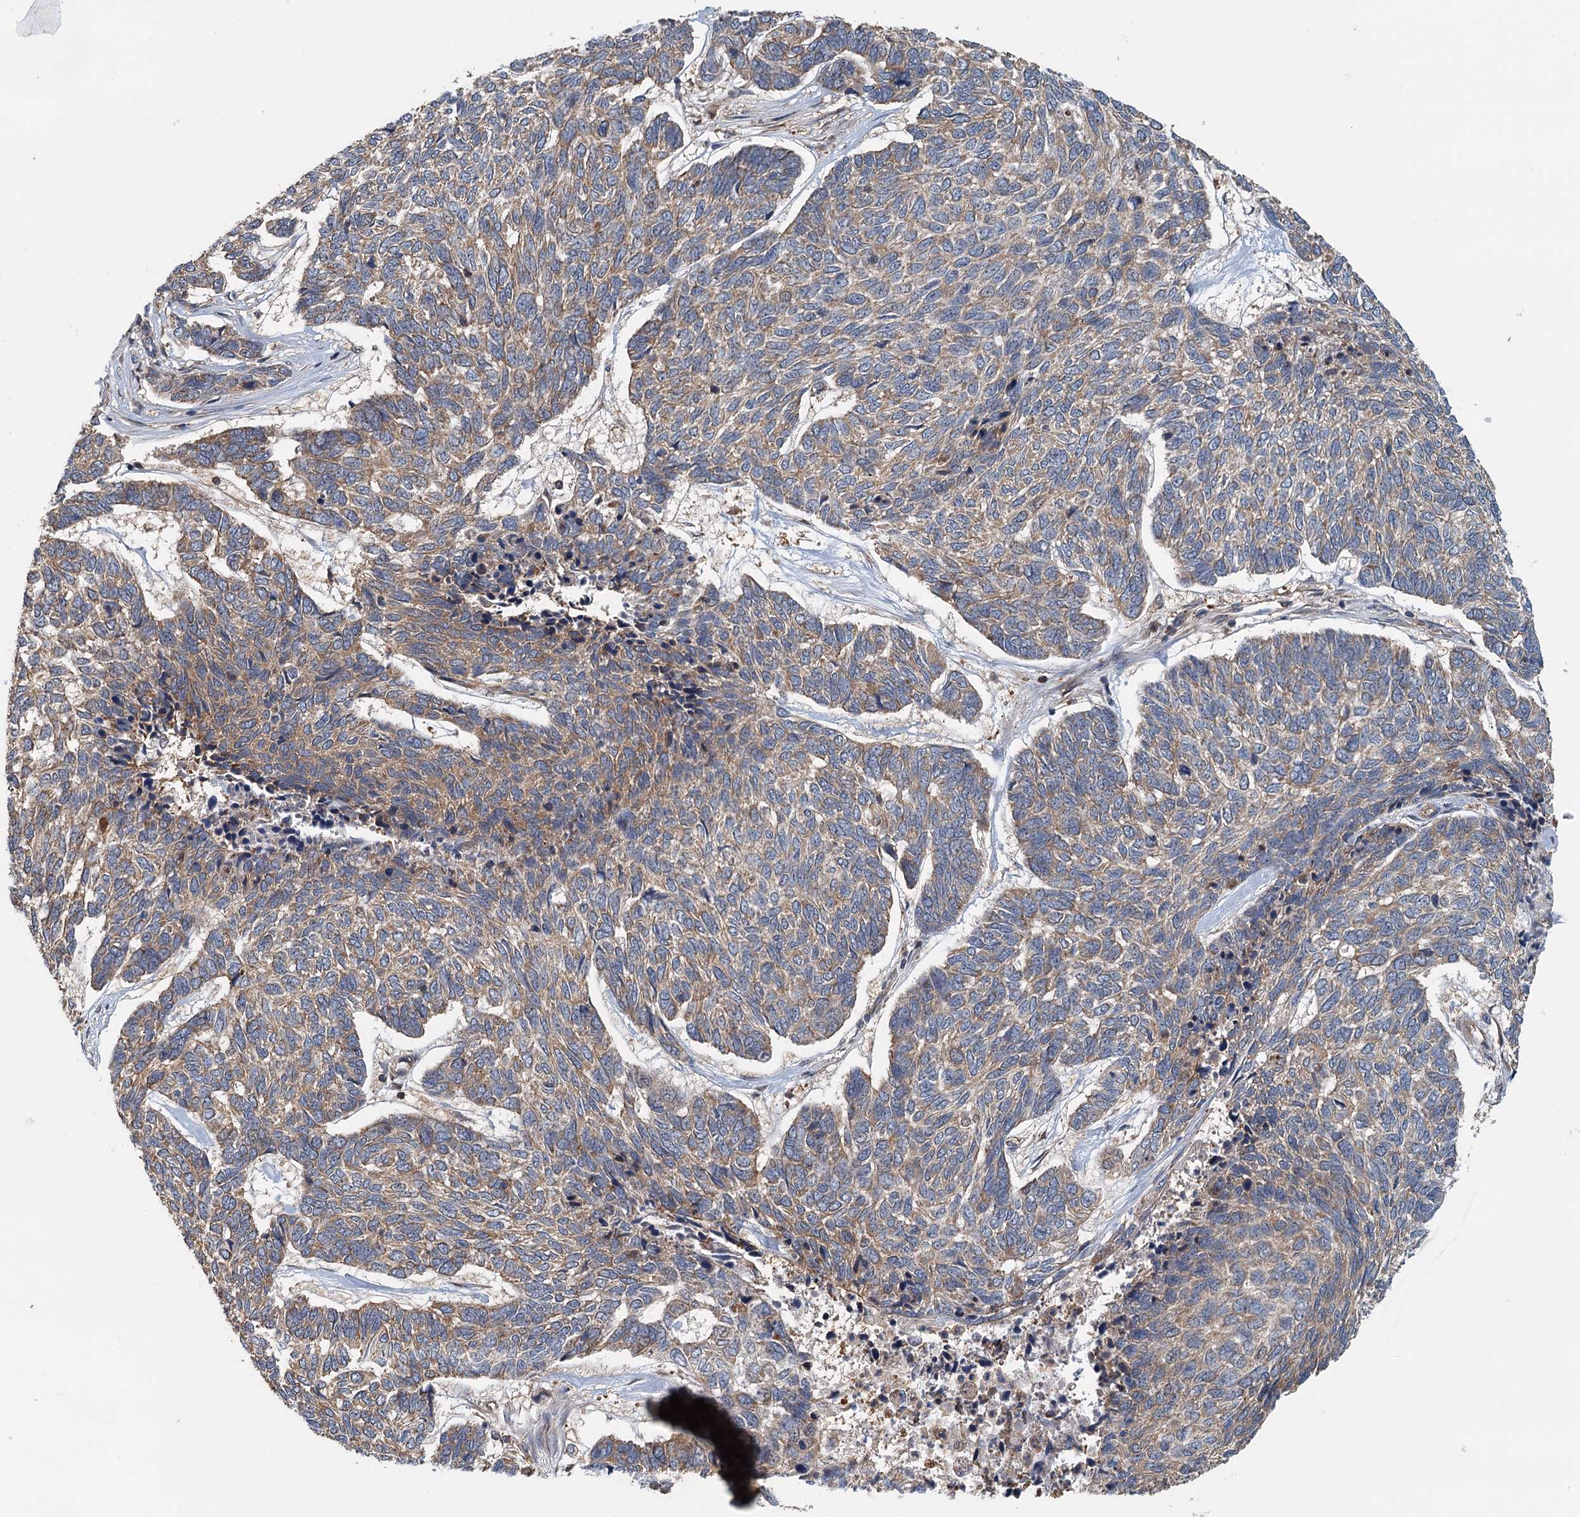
{"staining": {"intensity": "weak", "quantity": ">75%", "location": "cytoplasmic/membranous"}, "tissue": "skin cancer", "cell_type": "Tumor cells", "image_type": "cancer", "snomed": [{"axis": "morphology", "description": "Basal cell carcinoma"}, {"axis": "topography", "description": "Skin"}], "caption": "Human basal cell carcinoma (skin) stained with a brown dye demonstrates weak cytoplasmic/membranous positive expression in about >75% of tumor cells.", "gene": "ZNF527", "patient": {"sex": "female", "age": 65}}